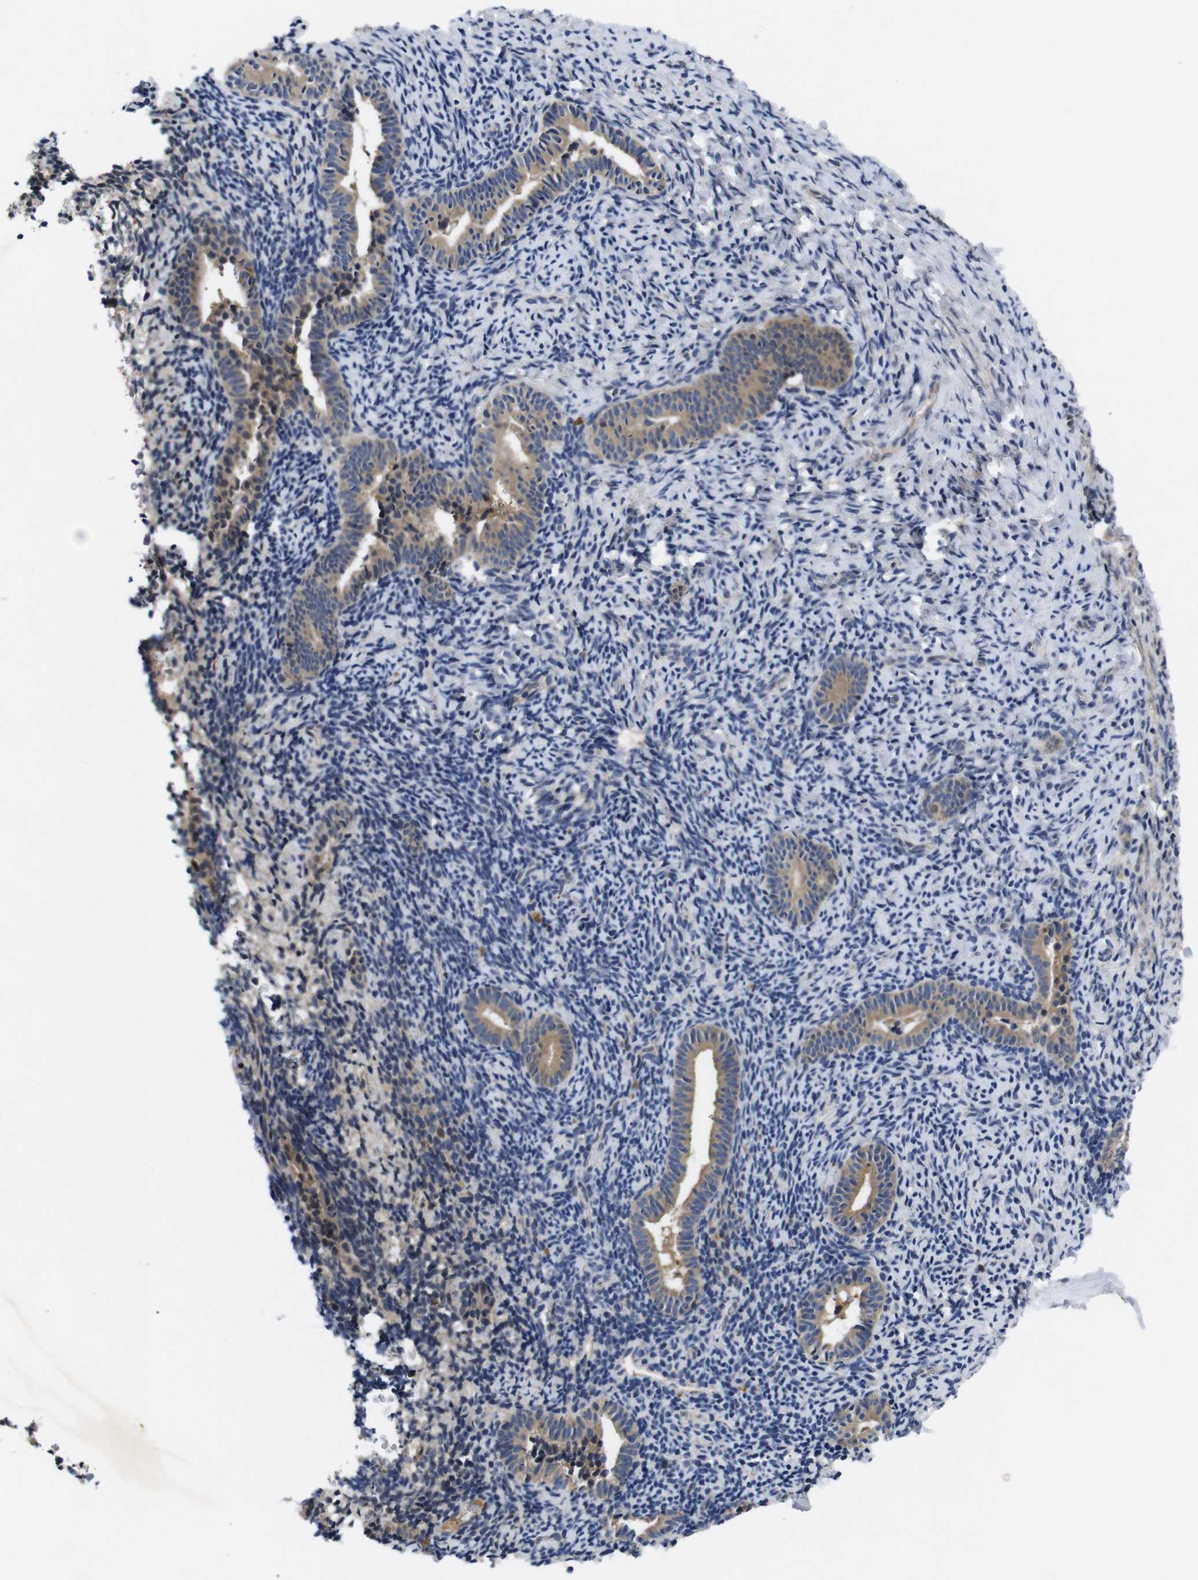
{"staining": {"intensity": "weak", "quantity": "<25%", "location": "cytoplasmic/membranous"}, "tissue": "endometrium", "cell_type": "Cells in endometrial stroma", "image_type": "normal", "snomed": [{"axis": "morphology", "description": "Normal tissue, NOS"}, {"axis": "topography", "description": "Endometrium"}], "caption": "Immunohistochemistry (IHC) of unremarkable human endometrium exhibits no expression in cells in endometrial stroma. Nuclei are stained in blue.", "gene": "ZBTB46", "patient": {"sex": "female", "age": 51}}